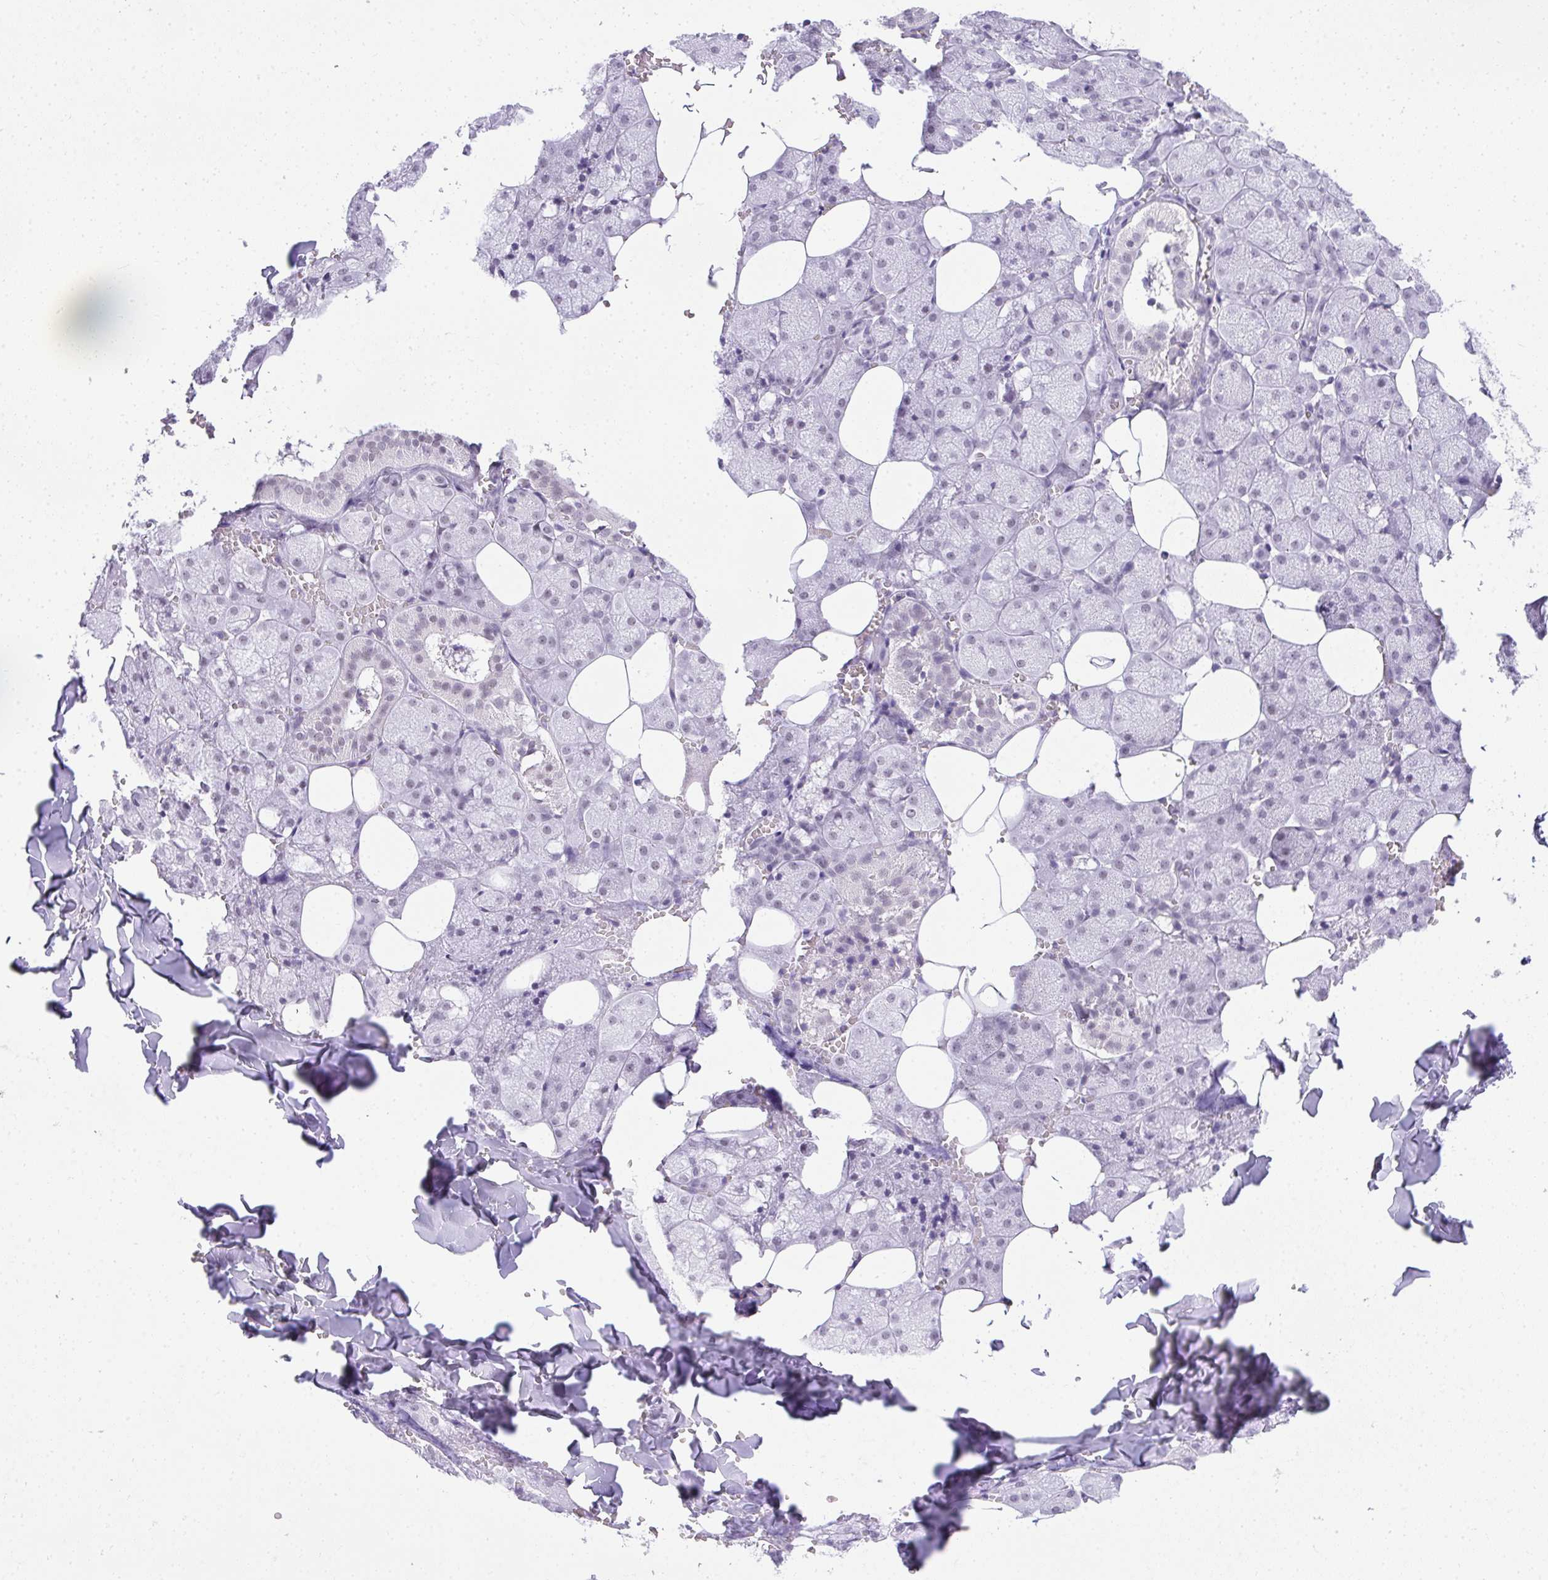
{"staining": {"intensity": "weak", "quantity": "<25%", "location": "nuclear"}, "tissue": "salivary gland", "cell_type": "Glandular cells", "image_type": "normal", "snomed": [{"axis": "morphology", "description": "Normal tissue, NOS"}, {"axis": "topography", "description": "Salivary gland"}, {"axis": "topography", "description": "Peripheral nerve tissue"}], "caption": "Protein analysis of normal salivary gland demonstrates no significant expression in glandular cells. Nuclei are stained in blue.", "gene": "PLA2G1B", "patient": {"sex": "male", "age": 38}}